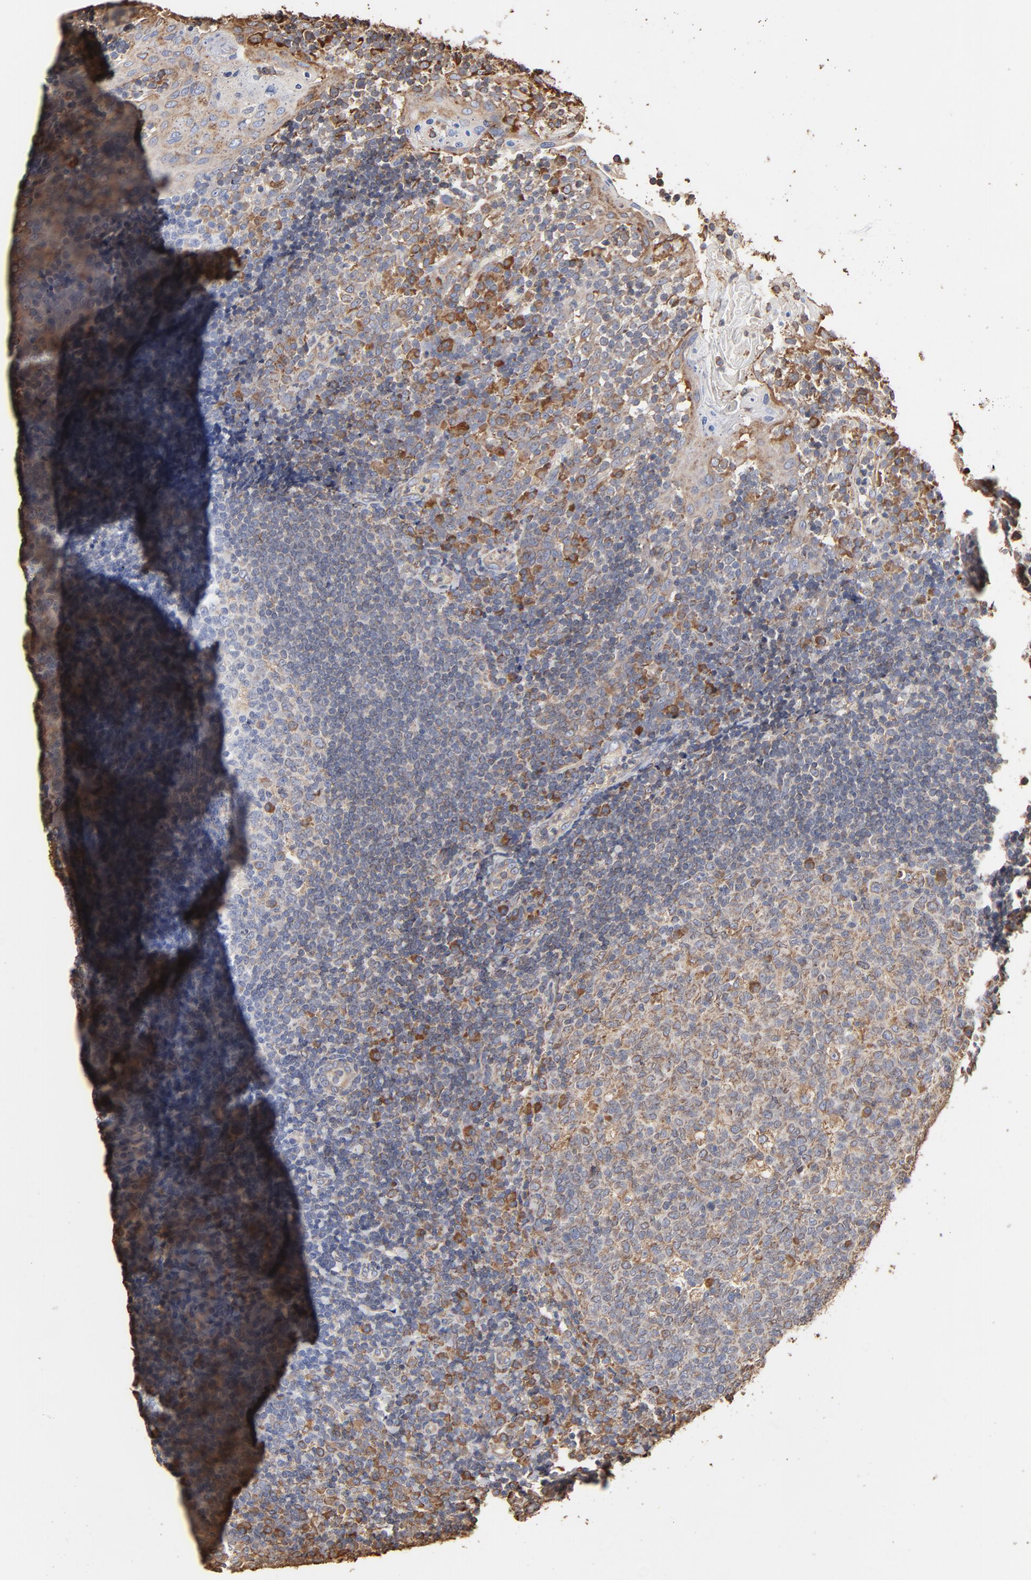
{"staining": {"intensity": "moderate", "quantity": "<25%", "location": "cytoplasmic/membranous"}, "tissue": "tonsil", "cell_type": "Germinal center cells", "image_type": "normal", "snomed": [{"axis": "morphology", "description": "Normal tissue, NOS"}, {"axis": "topography", "description": "Tonsil"}], "caption": "This is a micrograph of immunohistochemistry staining of unremarkable tonsil, which shows moderate expression in the cytoplasmic/membranous of germinal center cells.", "gene": "PDIA3", "patient": {"sex": "female", "age": 40}}